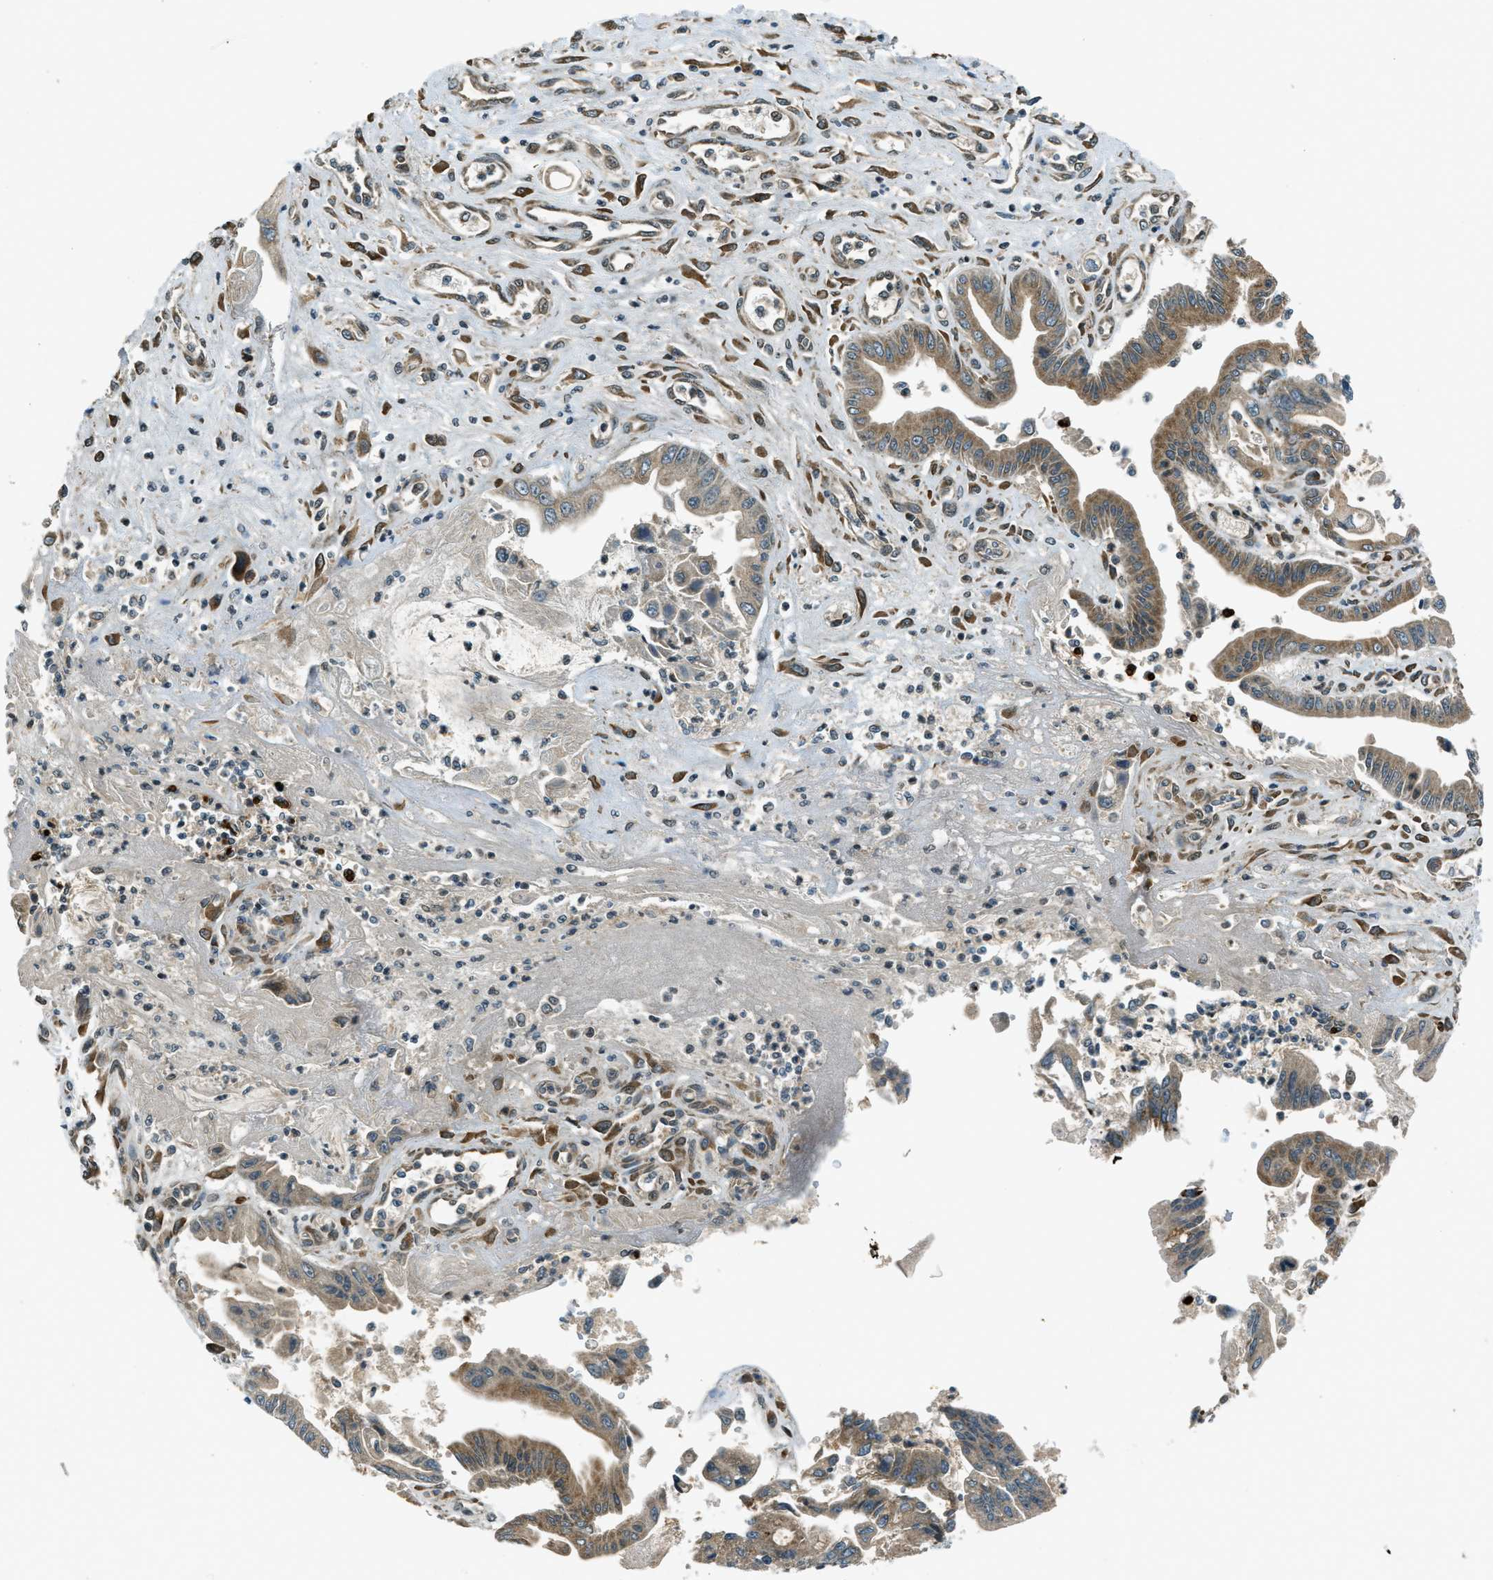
{"staining": {"intensity": "moderate", "quantity": ">75%", "location": "cytoplasmic/membranous"}, "tissue": "pancreatic cancer", "cell_type": "Tumor cells", "image_type": "cancer", "snomed": [{"axis": "morphology", "description": "Adenocarcinoma, NOS"}, {"axis": "topography", "description": "Pancreas"}], "caption": "Protein expression analysis of adenocarcinoma (pancreatic) exhibits moderate cytoplasmic/membranous positivity in about >75% of tumor cells. The protein of interest is stained brown, and the nuclei are stained in blue (DAB (3,3'-diaminobenzidine) IHC with brightfield microscopy, high magnification).", "gene": "EIF2AK3", "patient": {"sex": "male", "age": 56}}